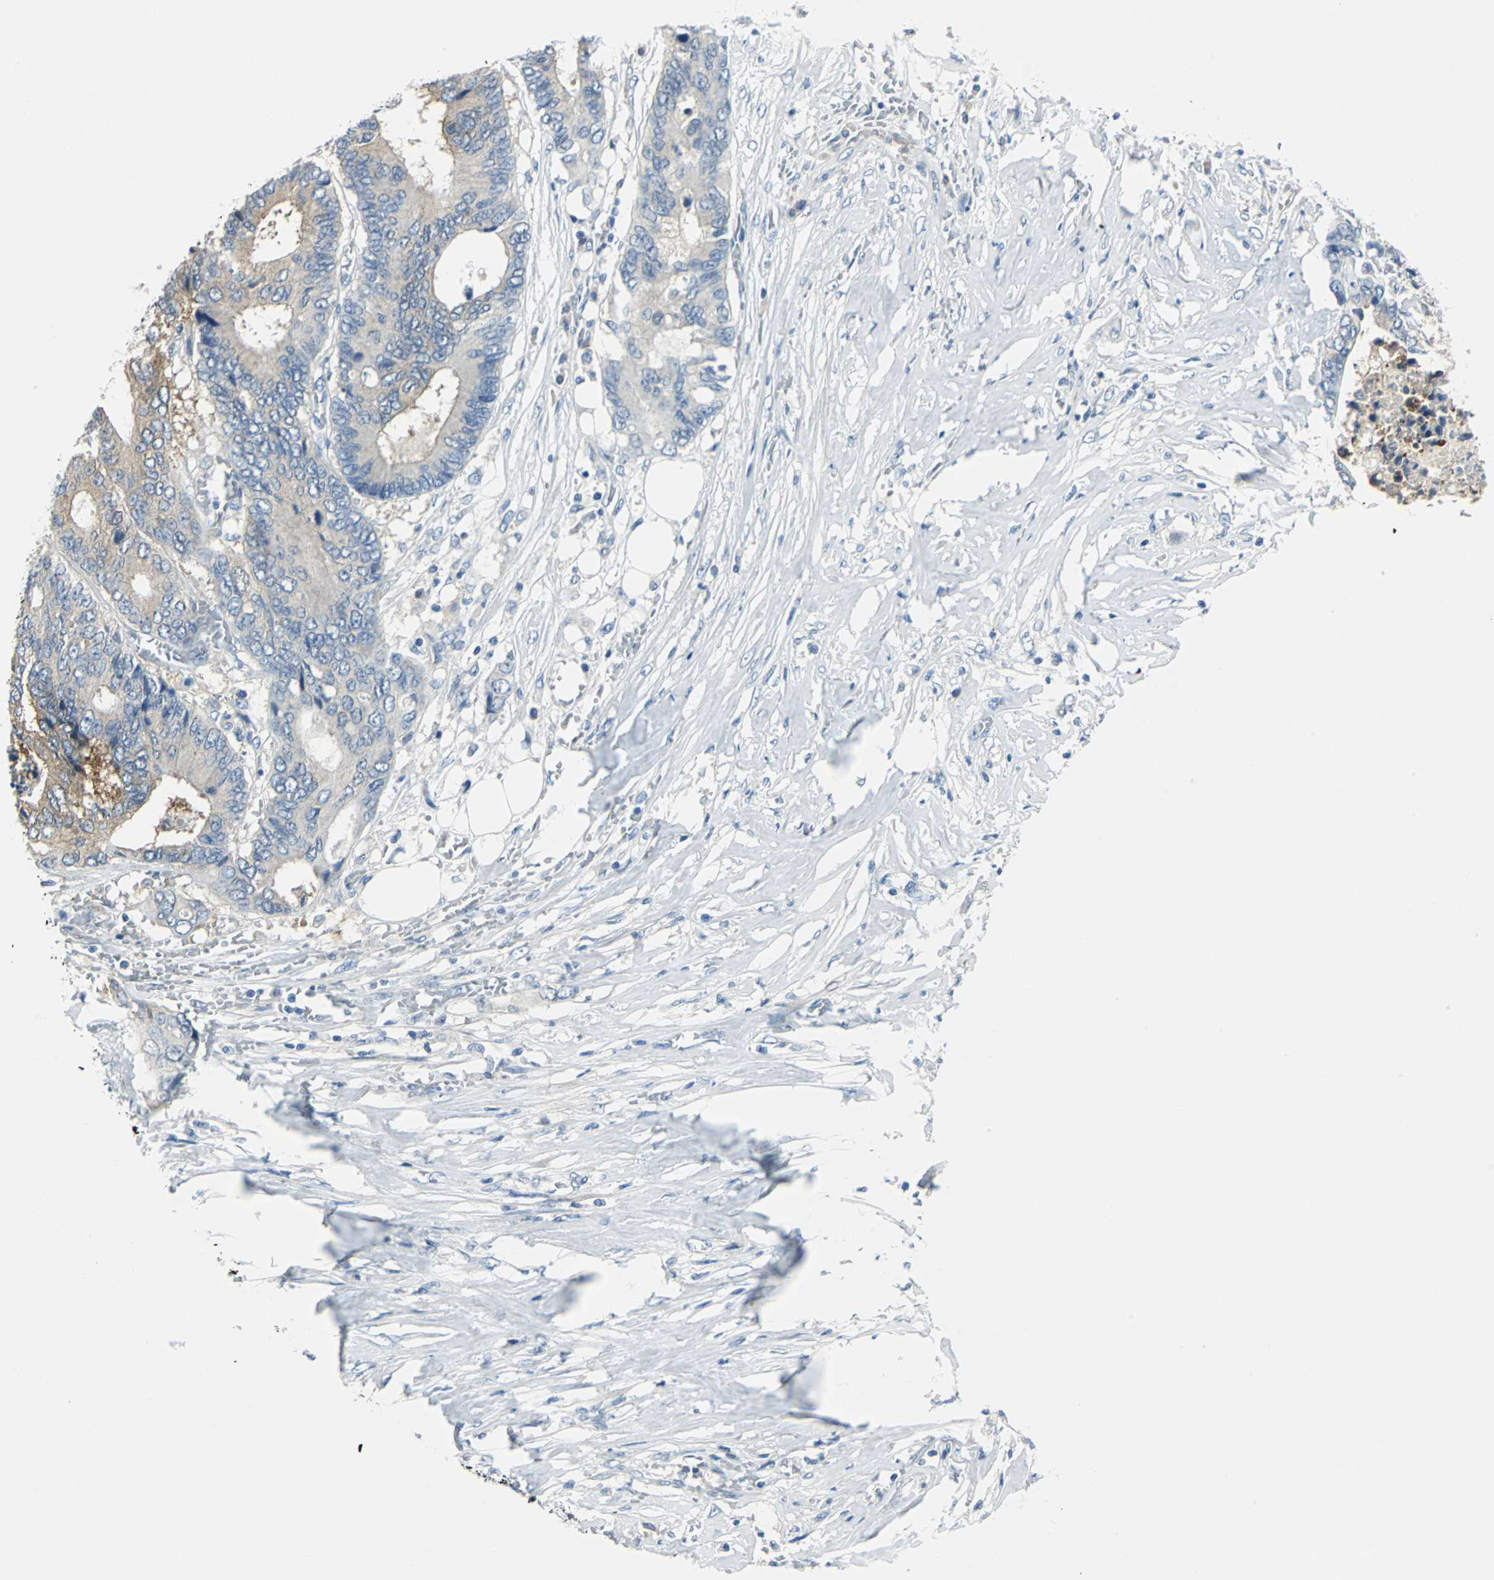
{"staining": {"intensity": "weak", "quantity": "<25%", "location": "cytoplasmic/membranous"}, "tissue": "colorectal cancer", "cell_type": "Tumor cells", "image_type": "cancer", "snomed": [{"axis": "morphology", "description": "Adenocarcinoma, NOS"}, {"axis": "topography", "description": "Rectum"}], "caption": "The immunohistochemistry micrograph has no significant positivity in tumor cells of colorectal cancer tissue.", "gene": "ALDOA", "patient": {"sex": "male", "age": 55}}